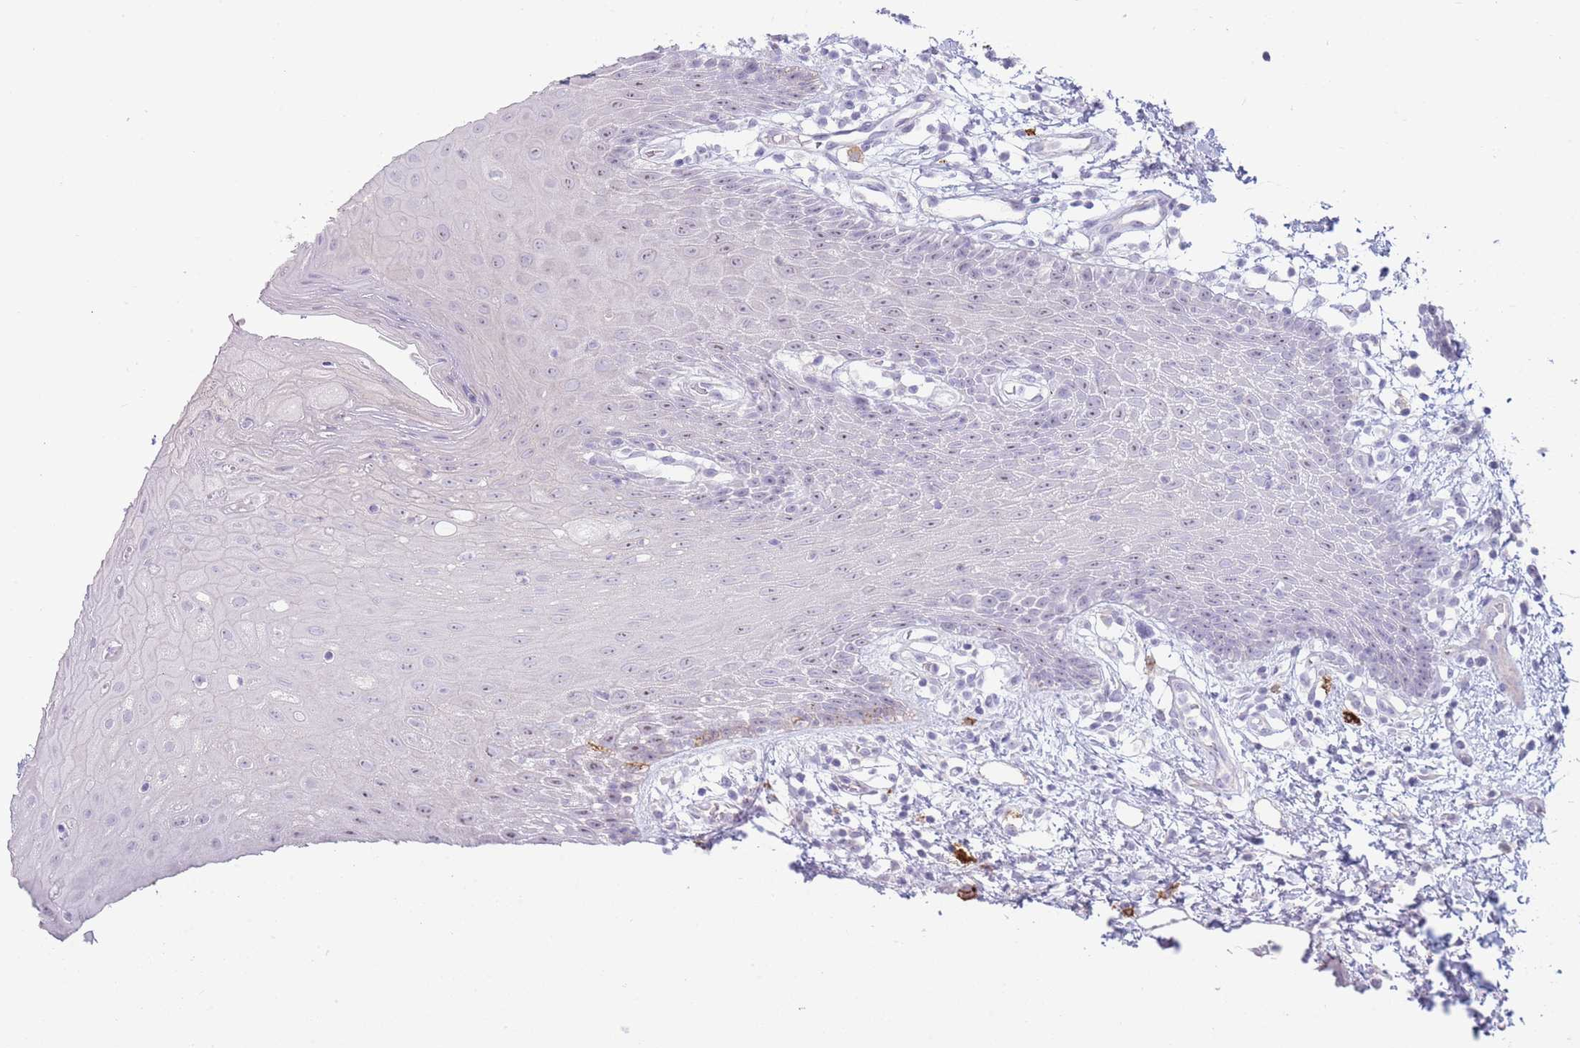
{"staining": {"intensity": "weak", "quantity": "25%-75%", "location": "cytoplasmic/membranous"}, "tissue": "oral mucosa", "cell_type": "Squamous epithelial cells", "image_type": "normal", "snomed": [{"axis": "morphology", "description": "Normal tissue, NOS"}, {"axis": "topography", "description": "Oral tissue"}, {"axis": "topography", "description": "Tounge, NOS"}], "caption": "Brown immunohistochemical staining in unremarkable human oral mucosa displays weak cytoplasmic/membranous staining in about 25%-75% of squamous epithelial cells.", "gene": "UTP14A", "patient": {"sex": "female", "age": 59}}